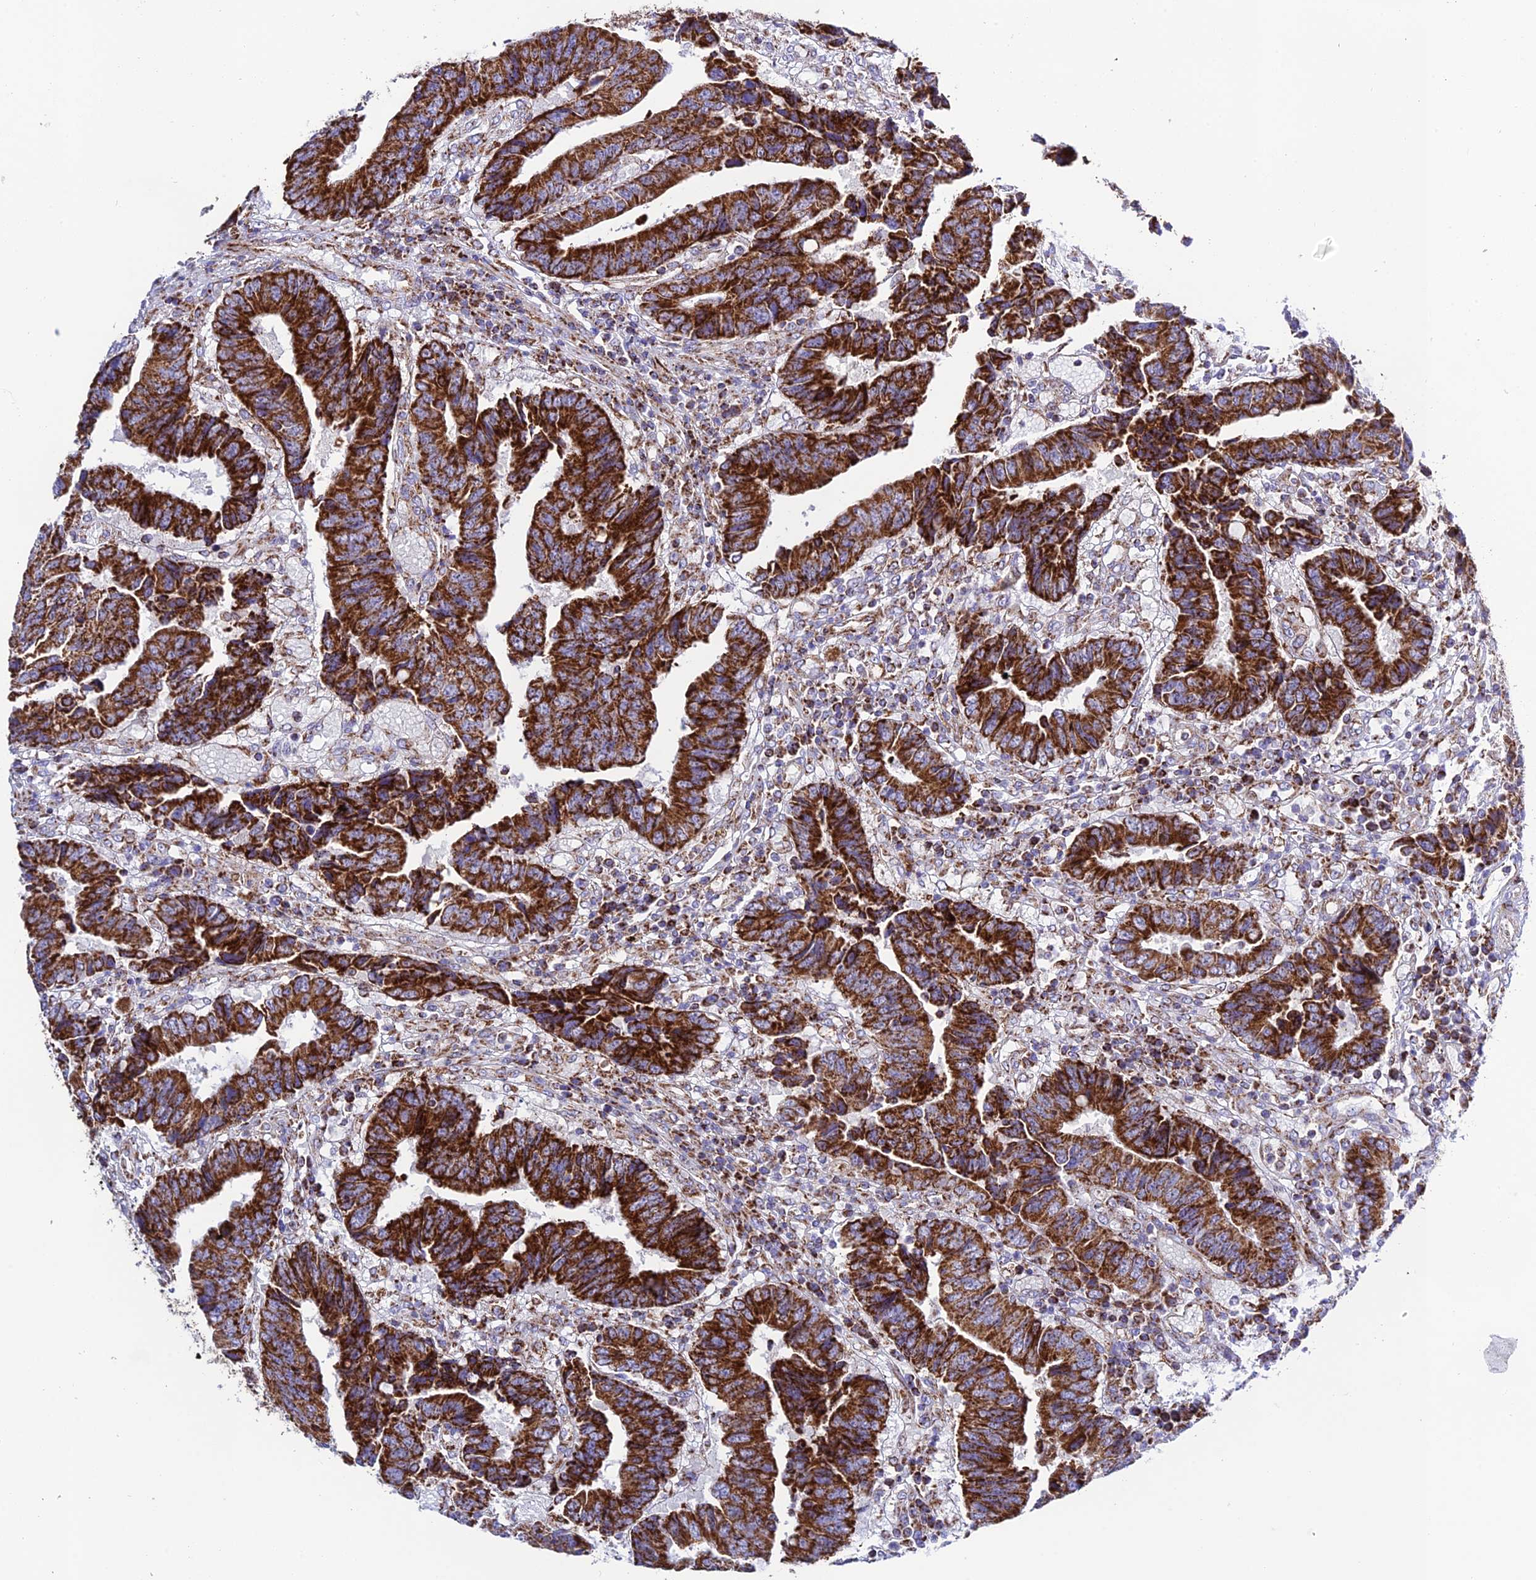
{"staining": {"intensity": "strong", "quantity": ">75%", "location": "cytoplasmic/membranous"}, "tissue": "colorectal cancer", "cell_type": "Tumor cells", "image_type": "cancer", "snomed": [{"axis": "morphology", "description": "Adenocarcinoma, NOS"}, {"axis": "topography", "description": "Rectum"}], "caption": "The histopathology image shows a brown stain indicating the presence of a protein in the cytoplasmic/membranous of tumor cells in colorectal adenocarcinoma.", "gene": "CHCHD3", "patient": {"sex": "male", "age": 84}}